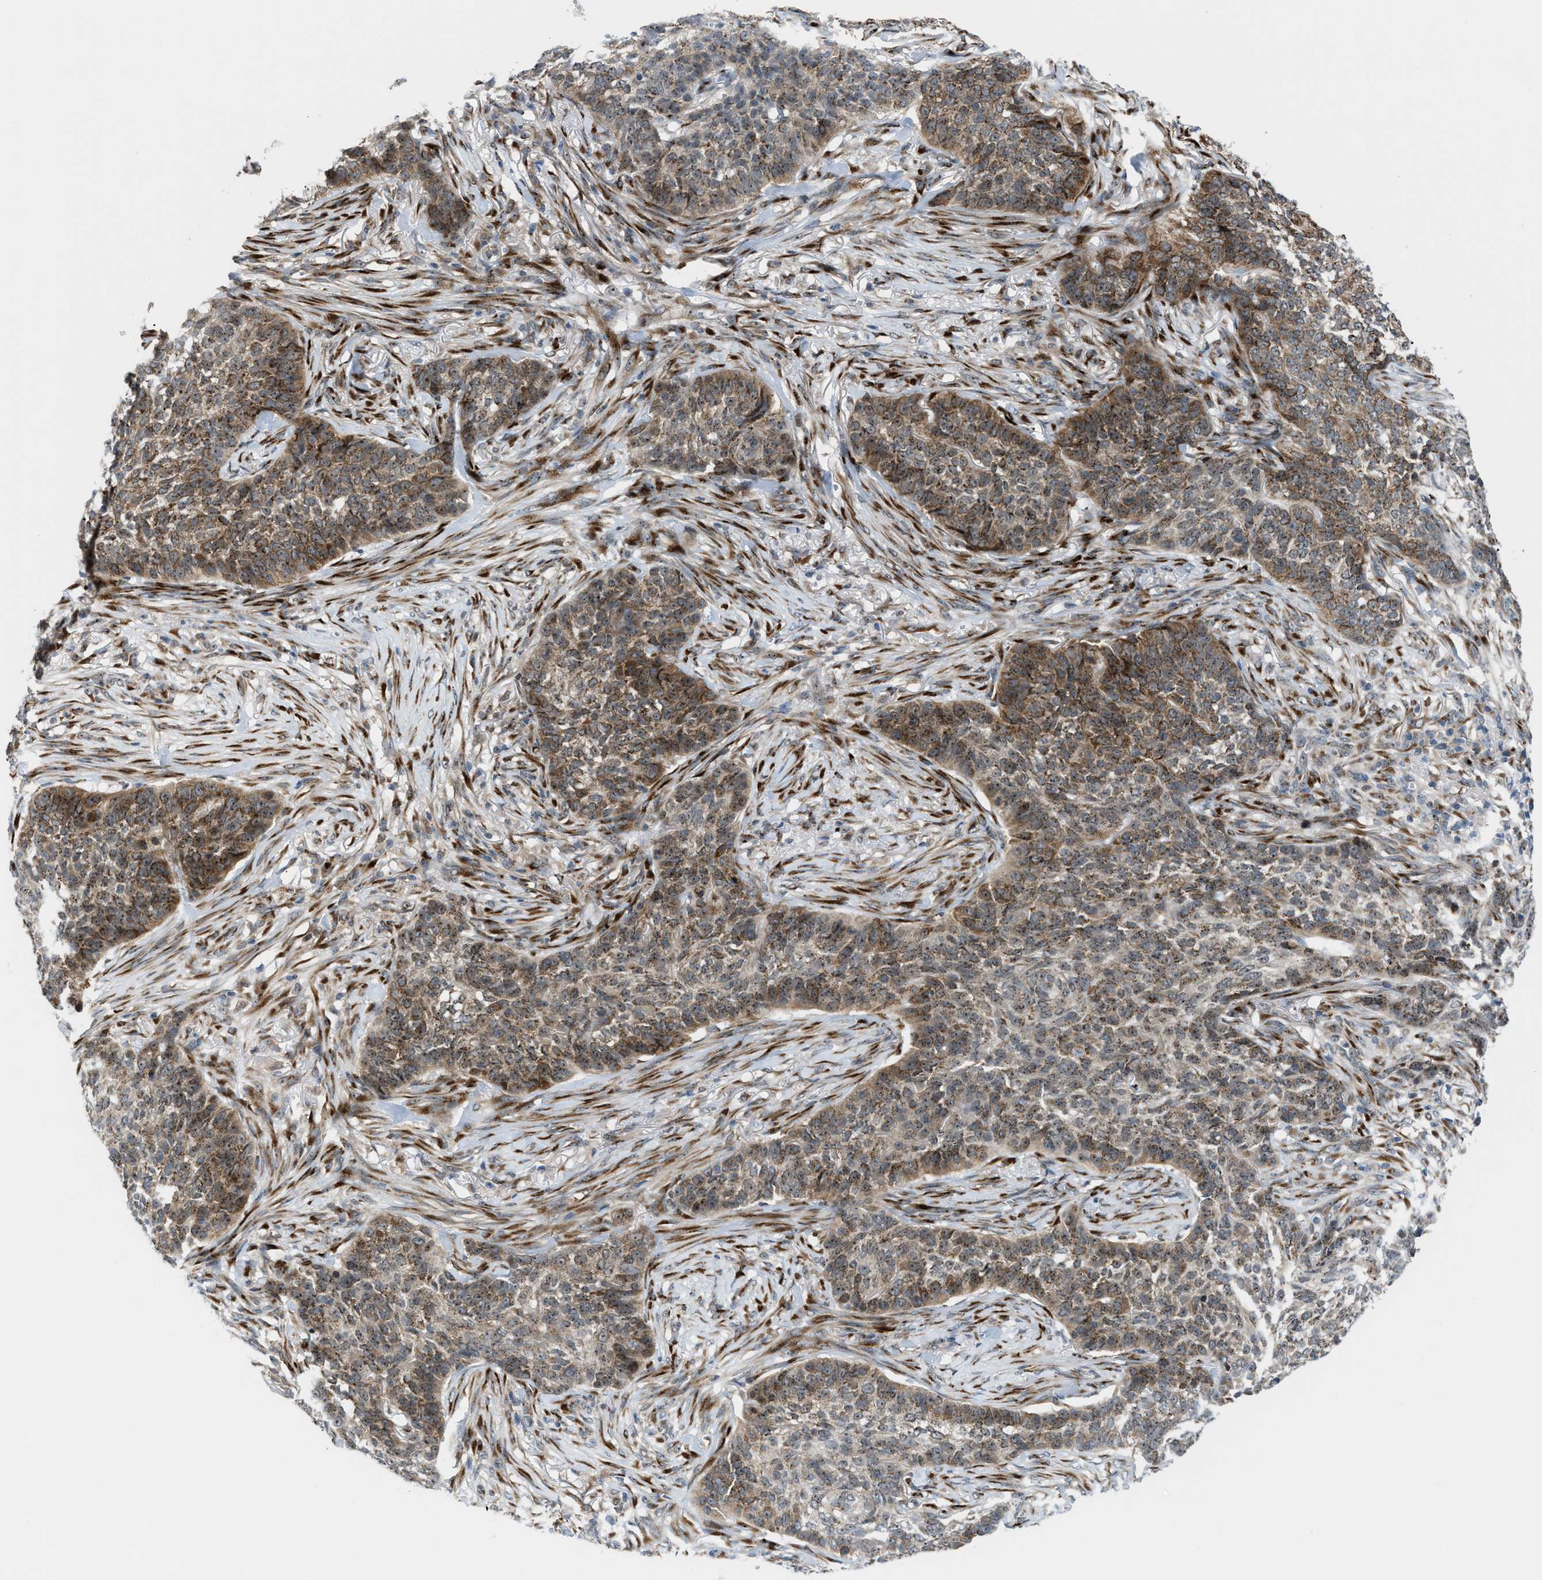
{"staining": {"intensity": "weak", "quantity": ">75%", "location": "cytoplasmic/membranous"}, "tissue": "skin cancer", "cell_type": "Tumor cells", "image_type": "cancer", "snomed": [{"axis": "morphology", "description": "Basal cell carcinoma"}, {"axis": "topography", "description": "Skin"}], "caption": "Skin cancer (basal cell carcinoma) was stained to show a protein in brown. There is low levels of weak cytoplasmic/membranous staining in approximately >75% of tumor cells.", "gene": "SLC38A10", "patient": {"sex": "male", "age": 85}}